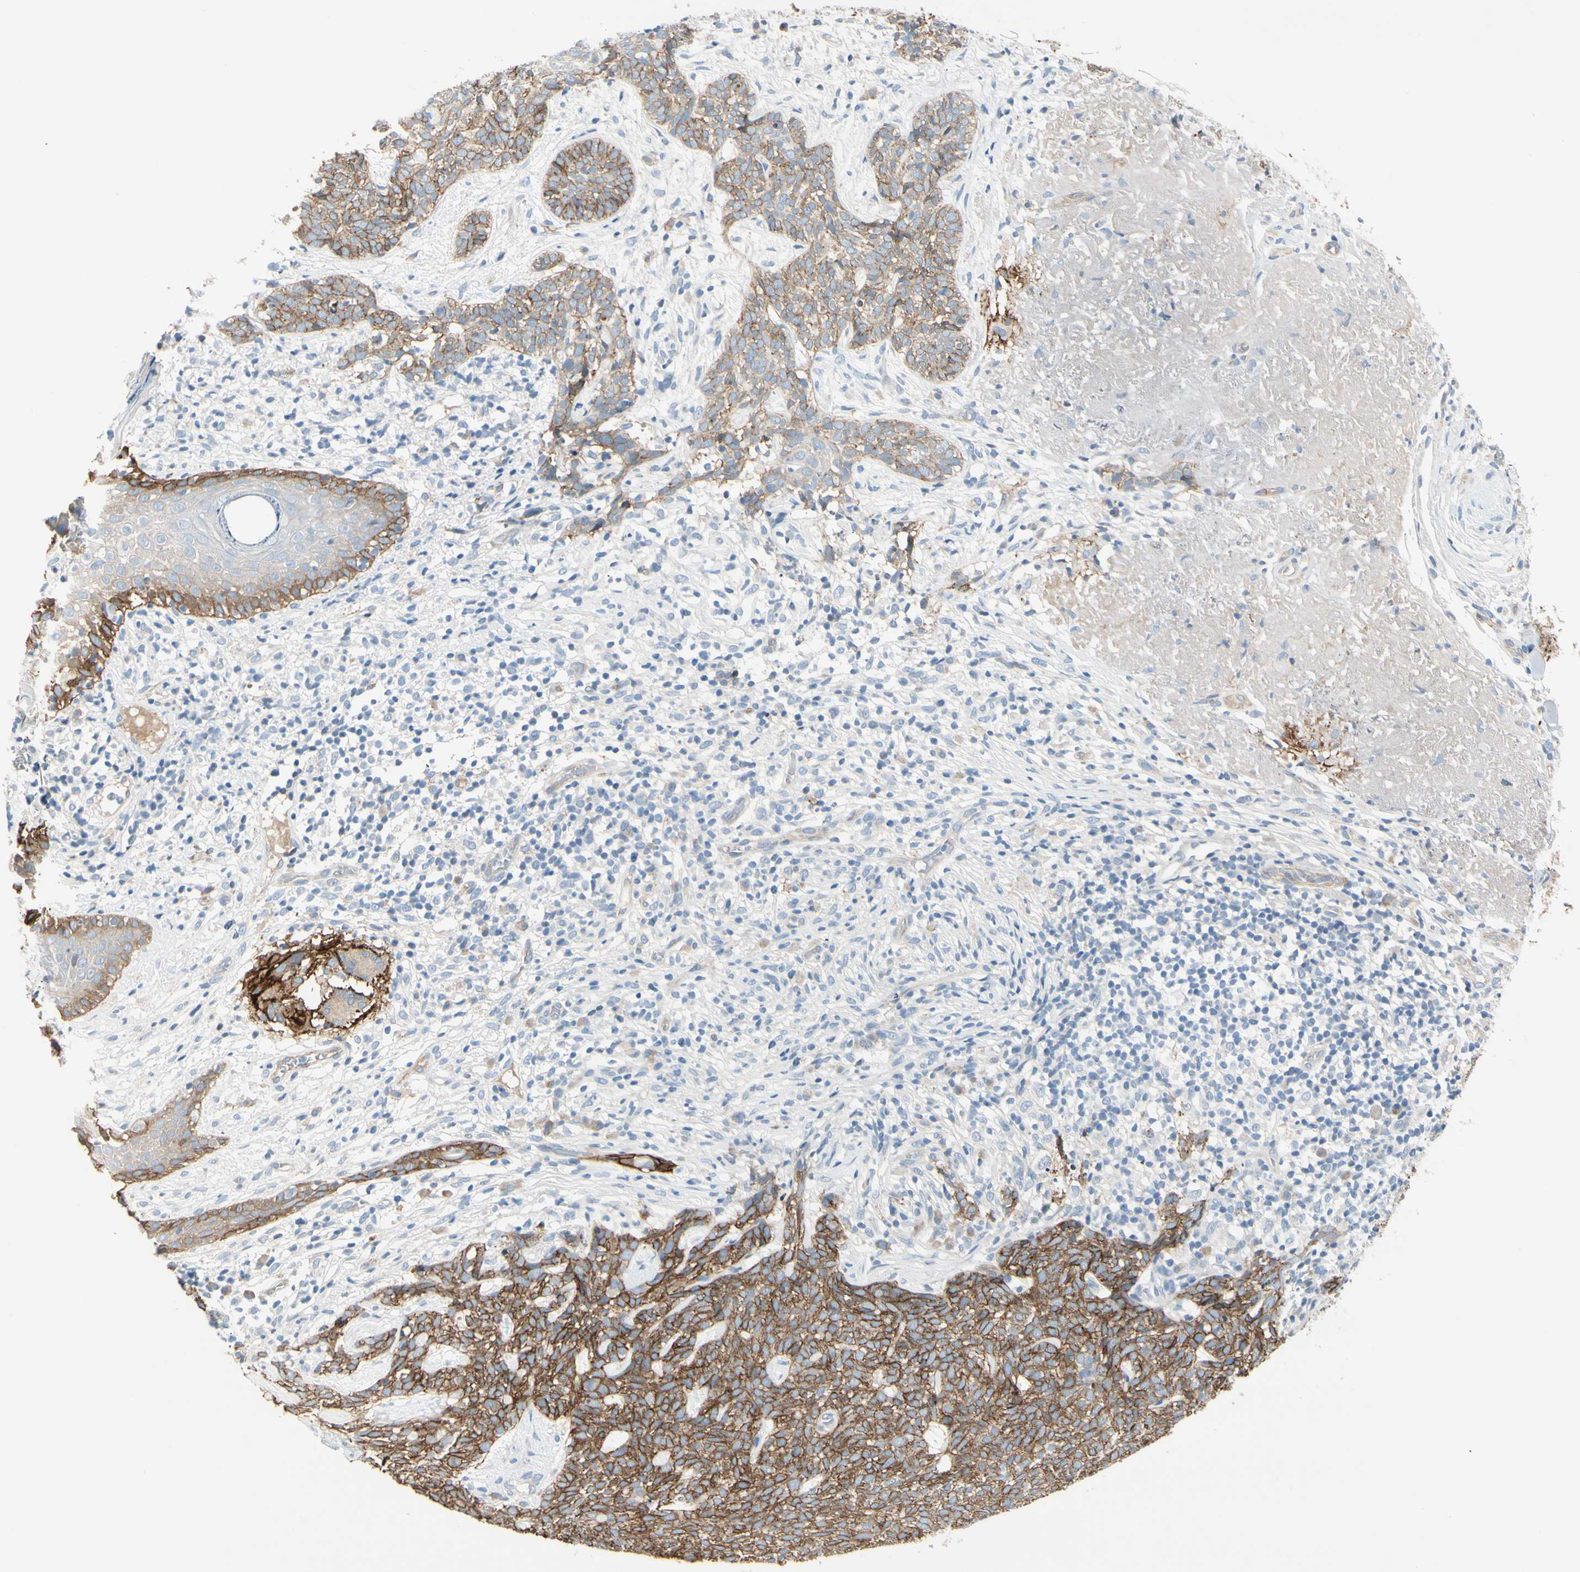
{"staining": {"intensity": "moderate", "quantity": ">75%", "location": "cytoplasmic/membranous"}, "tissue": "skin cancer", "cell_type": "Tumor cells", "image_type": "cancer", "snomed": [{"axis": "morphology", "description": "Basal cell carcinoma"}, {"axis": "topography", "description": "Skin"}], "caption": "About >75% of tumor cells in human skin basal cell carcinoma demonstrate moderate cytoplasmic/membranous protein positivity as visualized by brown immunohistochemical staining.", "gene": "ITGA3", "patient": {"sex": "female", "age": 84}}